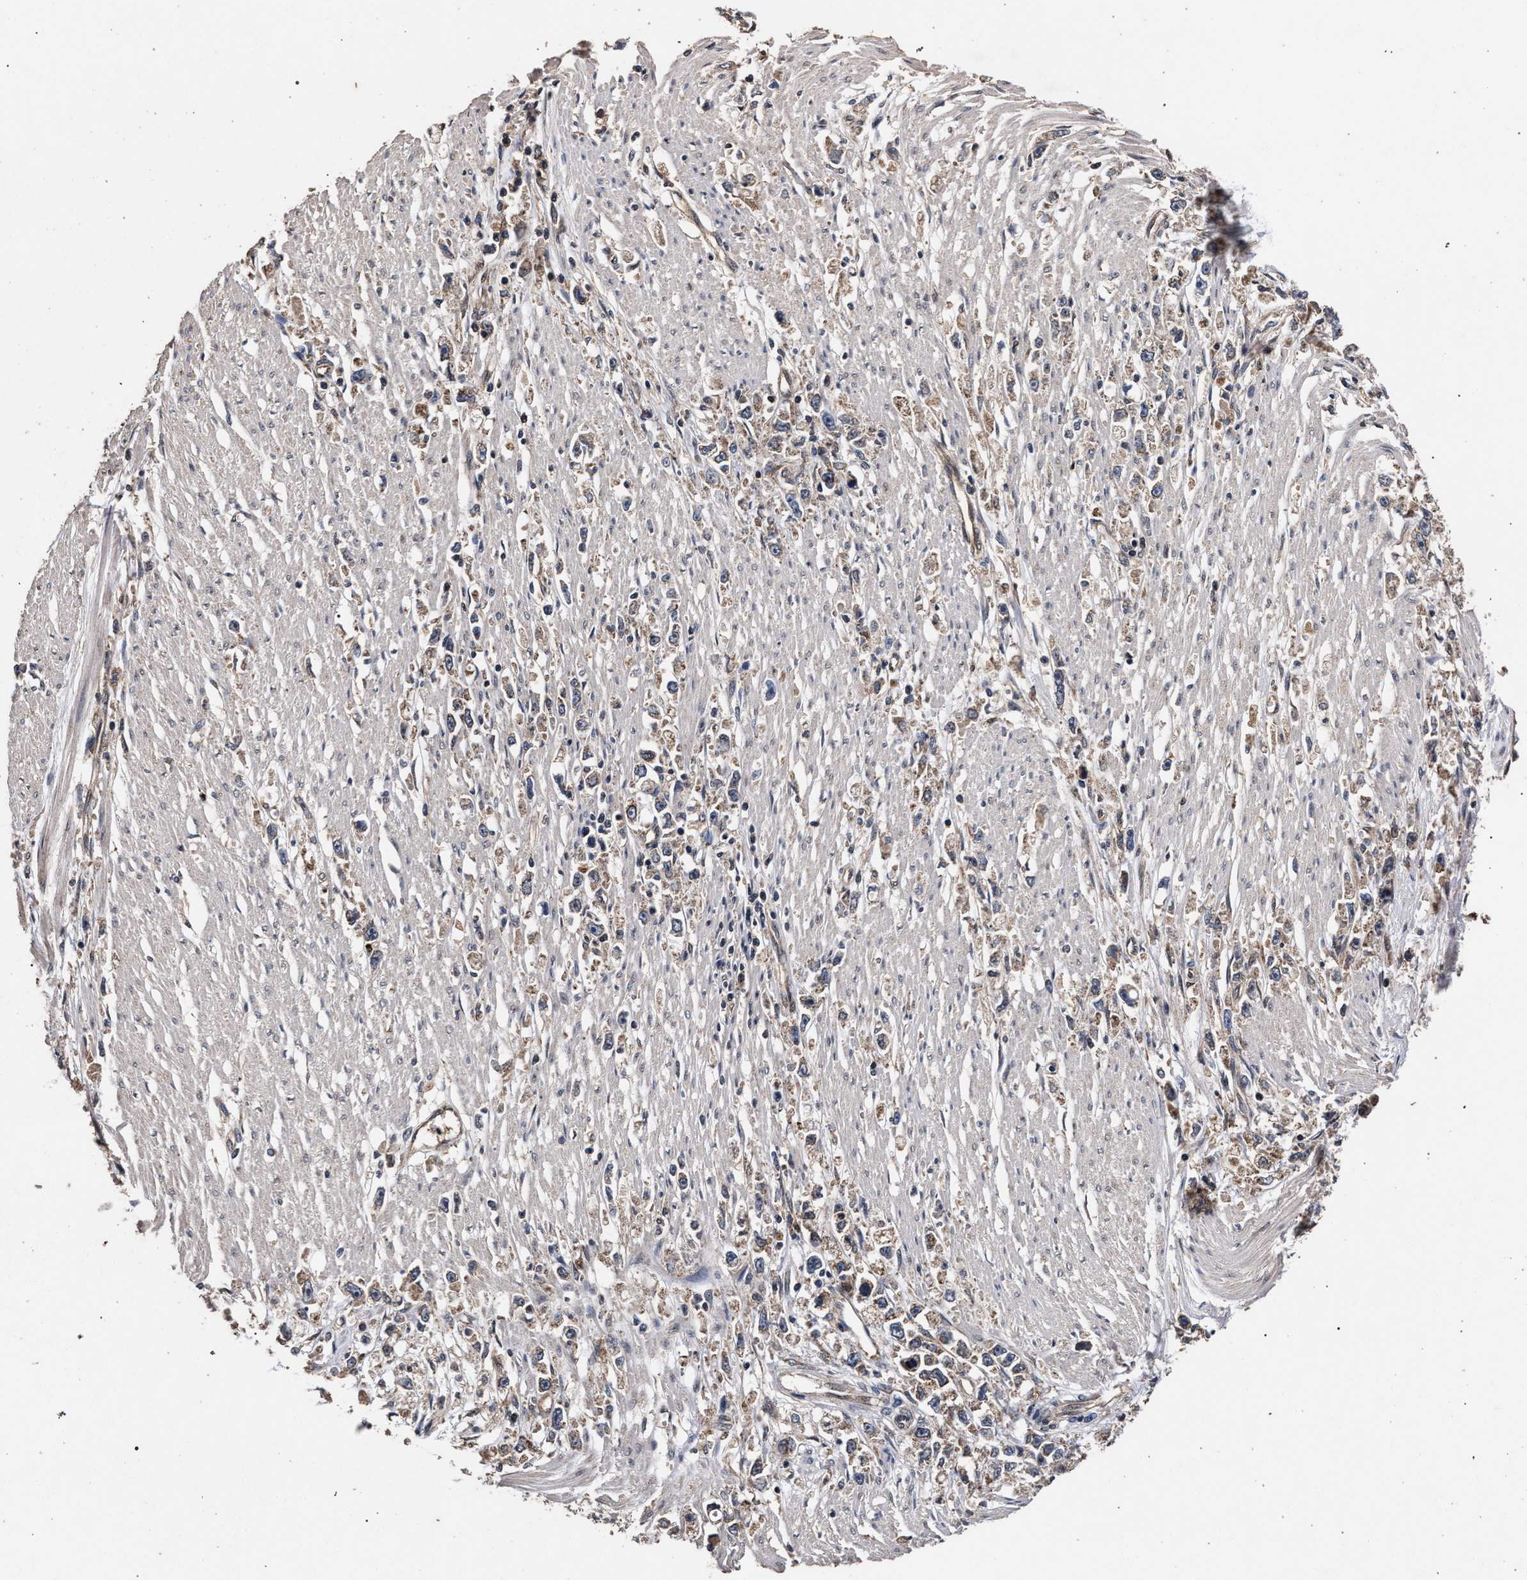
{"staining": {"intensity": "weak", "quantity": ">75%", "location": "cytoplasmic/membranous"}, "tissue": "stomach cancer", "cell_type": "Tumor cells", "image_type": "cancer", "snomed": [{"axis": "morphology", "description": "Adenocarcinoma, NOS"}, {"axis": "topography", "description": "Stomach"}], "caption": "The photomicrograph demonstrates a brown stain indicating the presence of a protein in the cytoplasmic/membranous of tumor cells in stomach cancer (adenocarcinoma). The staining was performed using DAB (3,3'-diaminobenzidine), with brown indicating positive protein expression. Nuclei are stained blue with hematoxylin.", "gene": "ACOX1", "patient": {"sex": "female", "age": 59}}